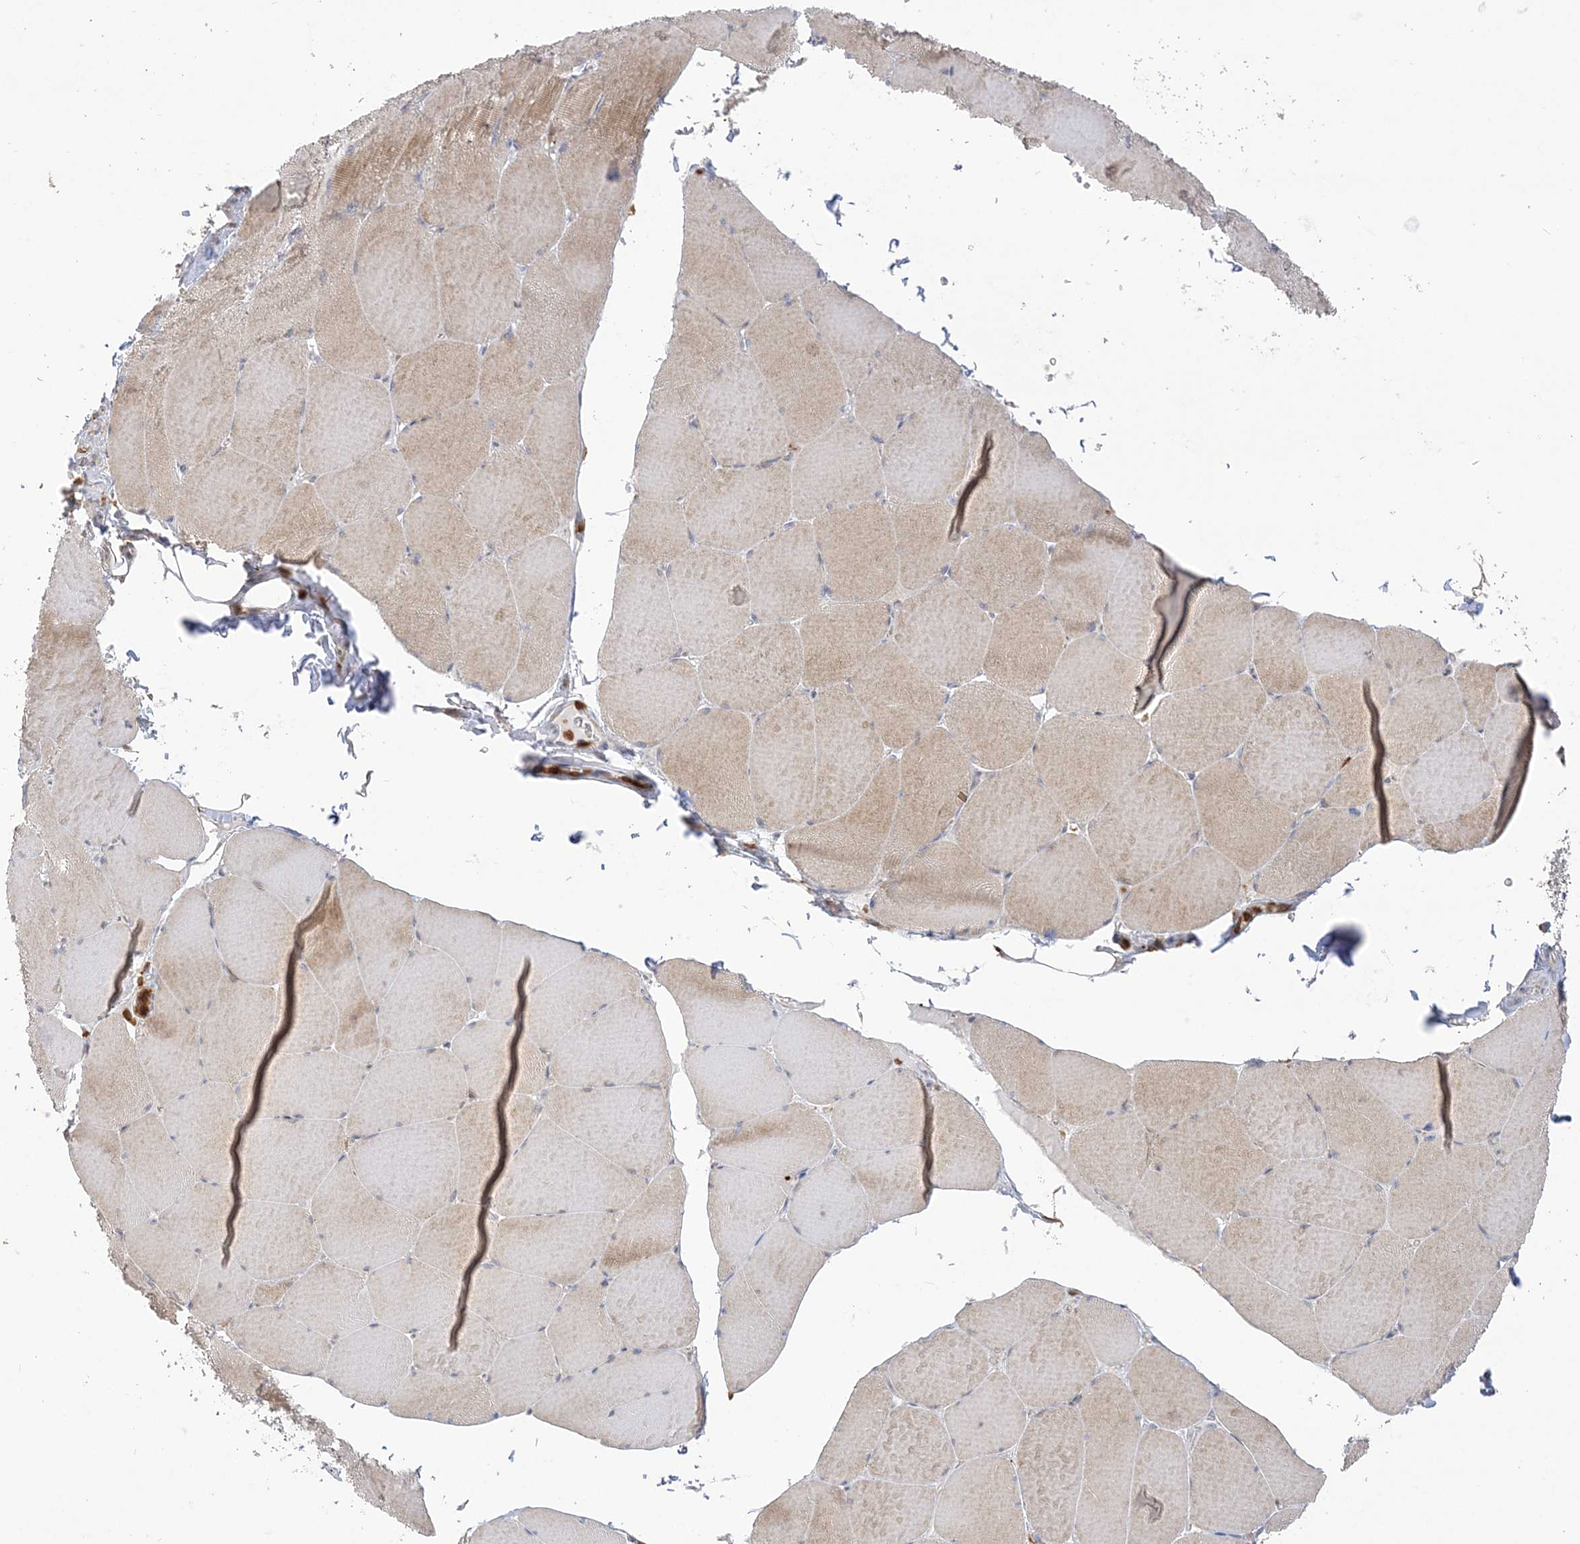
{"staining": {"intensity": "moderate", "quantity": ">75%", "location": "cytoplasmic/membranous"}, "tissue": "skeletal muscle", "cell_type": "Myocytes", "image_type": "normal", "snomed": [{"axis": "morphology", "description": "Normal tissue, NOS"}, {"axis": "topography", "description": "Skeletal muscle"}, {"axis": "topography", "description": "Head-Neck"}], "caption": "High-magnification brightfield microscopy of unremarkable skeletal muscle stained with DAB (brown) and counterstained with hematoxylin (blue). myocytes exhibit moderate cytoplasmic/membranous expression is appreciated in approximately>75% of cells. (IHC, brightfield microscopy, high magnification).", "gene": "NAF1", "patient": {"sex": "male", "age": 66}}